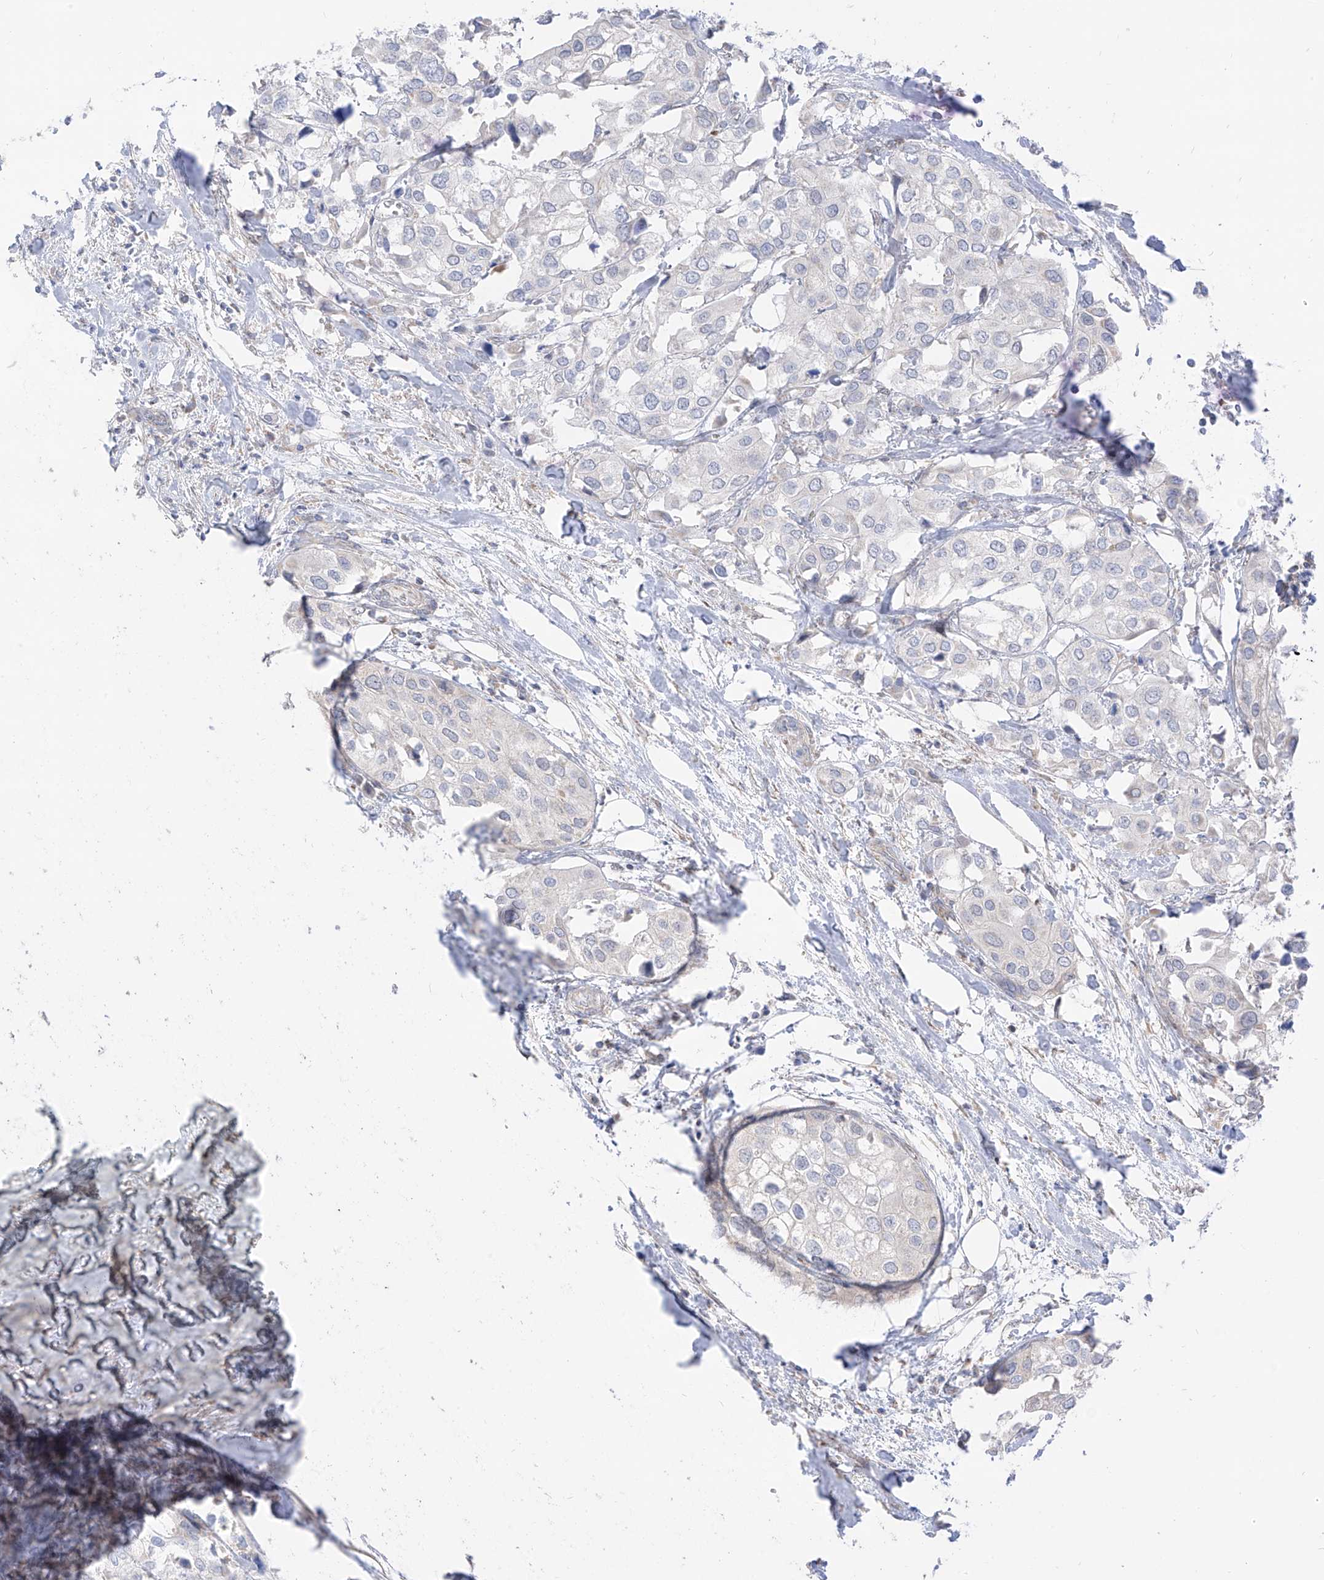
{"staining": {"intensity": "negative", "quantity": "none", "location": "none"}, "tissue": "urothelial cancer", "cell_type": "Tumor cells", "image_type": "cancer", "snomed": [{"axis": "morphology", "description": "Urothelial carcinoma, High grade"}, {"axis": "topography", "description": "Urinary bladder"}], "caption": "IHC image of human urothelial cancer stained for a protein (brown), which shows no positivity in tumor cells.", "gene": "ARHGEF40", "patient": {"sex": "male", "age": 64}}